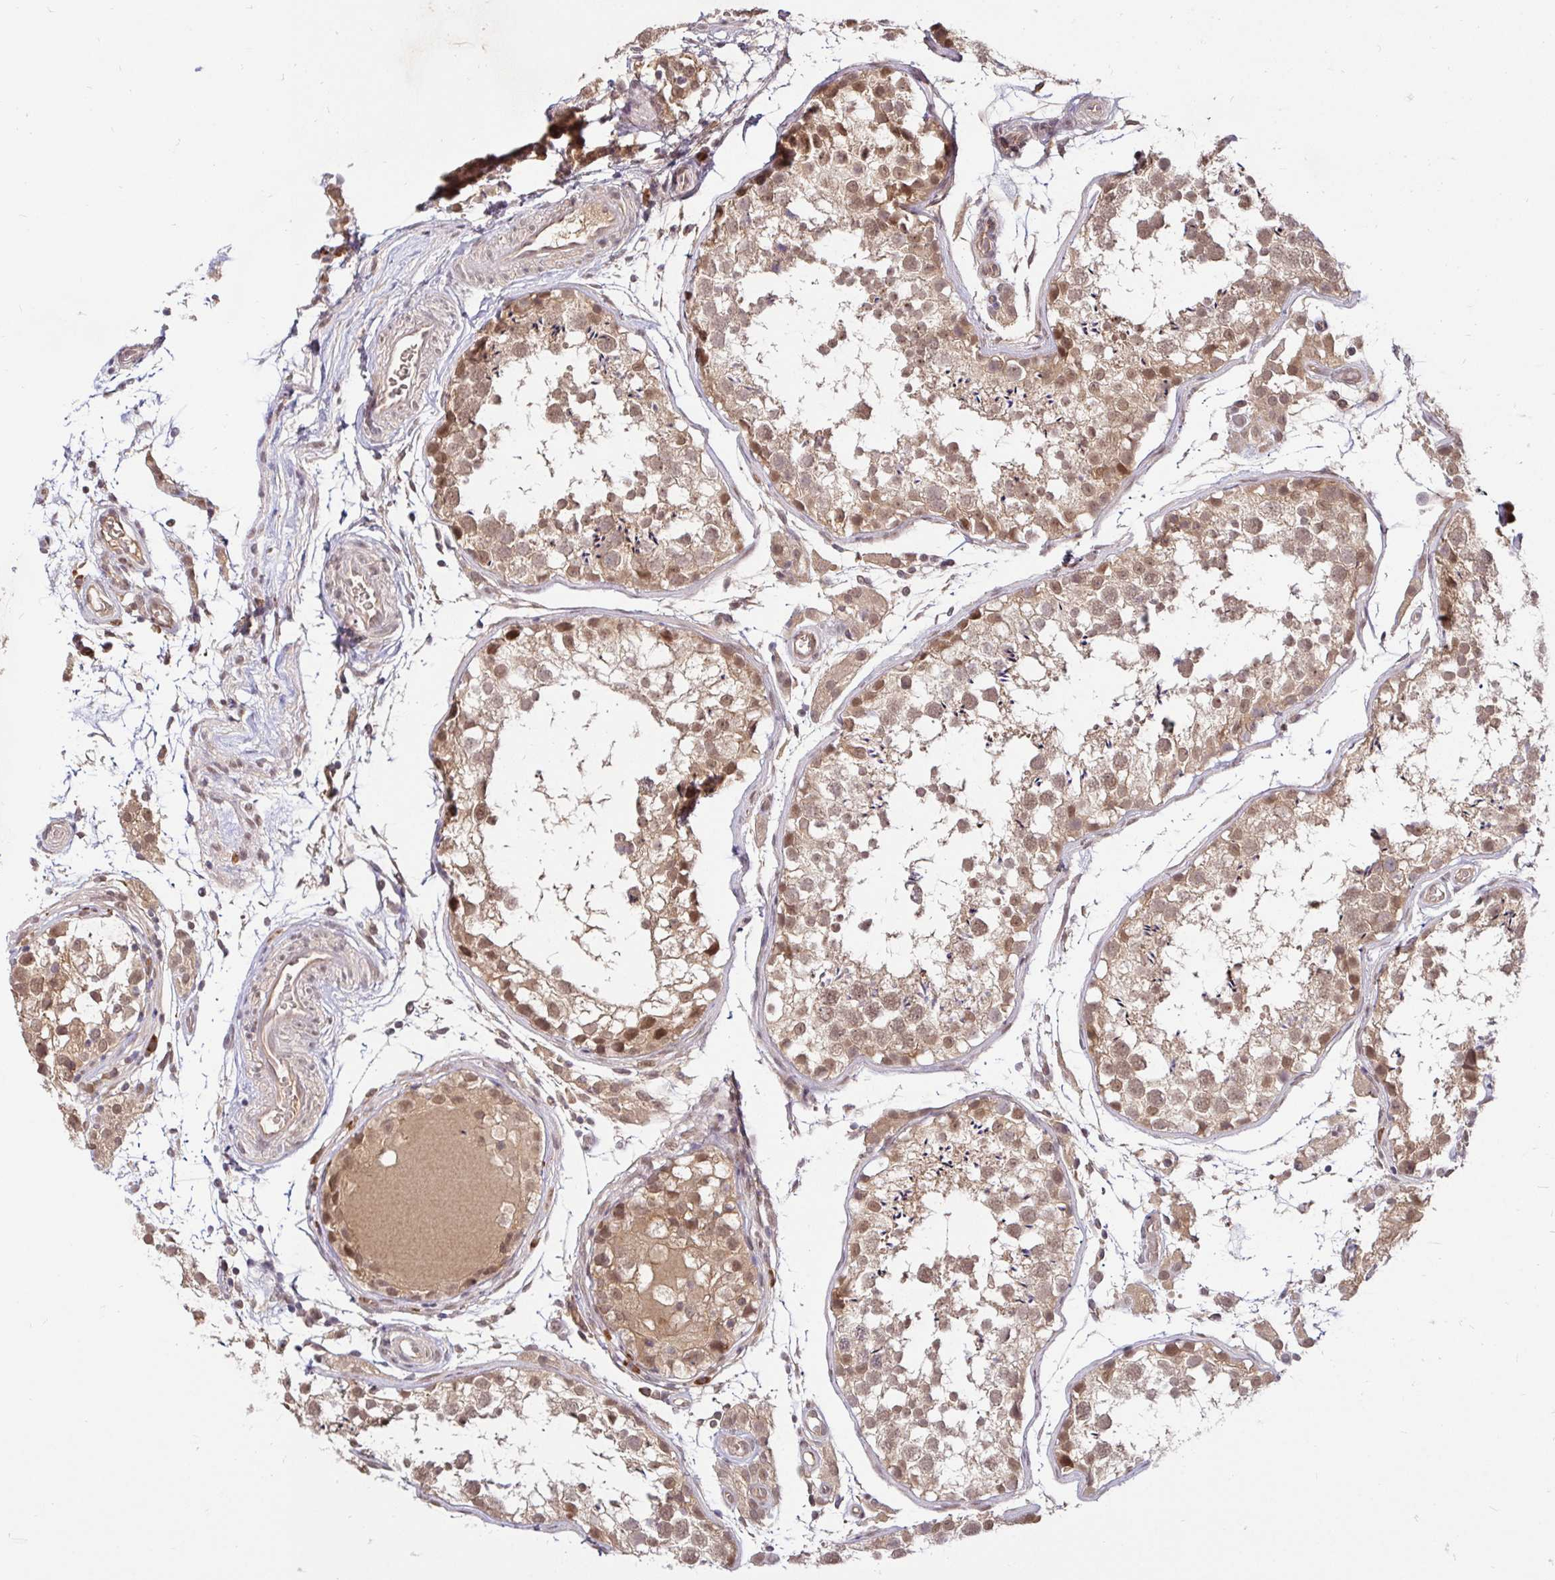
{"staining": {"intensity": "moderate", "quantity": ">75%", "location": "cytoplasmic/membranous,nuclear"}, "tissue": "testis", "cell_type": "Cells in seminiferous ducts", "image_type": "normal", "snomed": [{"axis": "morphology", "description": "Normal tissue, NOS"}, {"axis": "morphology", "description": "Seminoma, NOS"}, {"axis": "topography", "description": "Testis"}], "caption": "Immunohistochemistry of benign human testis exhibits medium levels of moderate cytoplasmic/membranous,nuclear positivity in approximately >75% of cells in seminiferous ducts. (brown staining indicates protein expression, while blue staining denotes nuclei).", "gene": "LMO4", "patient": {"sex": "male", "age": 29}}